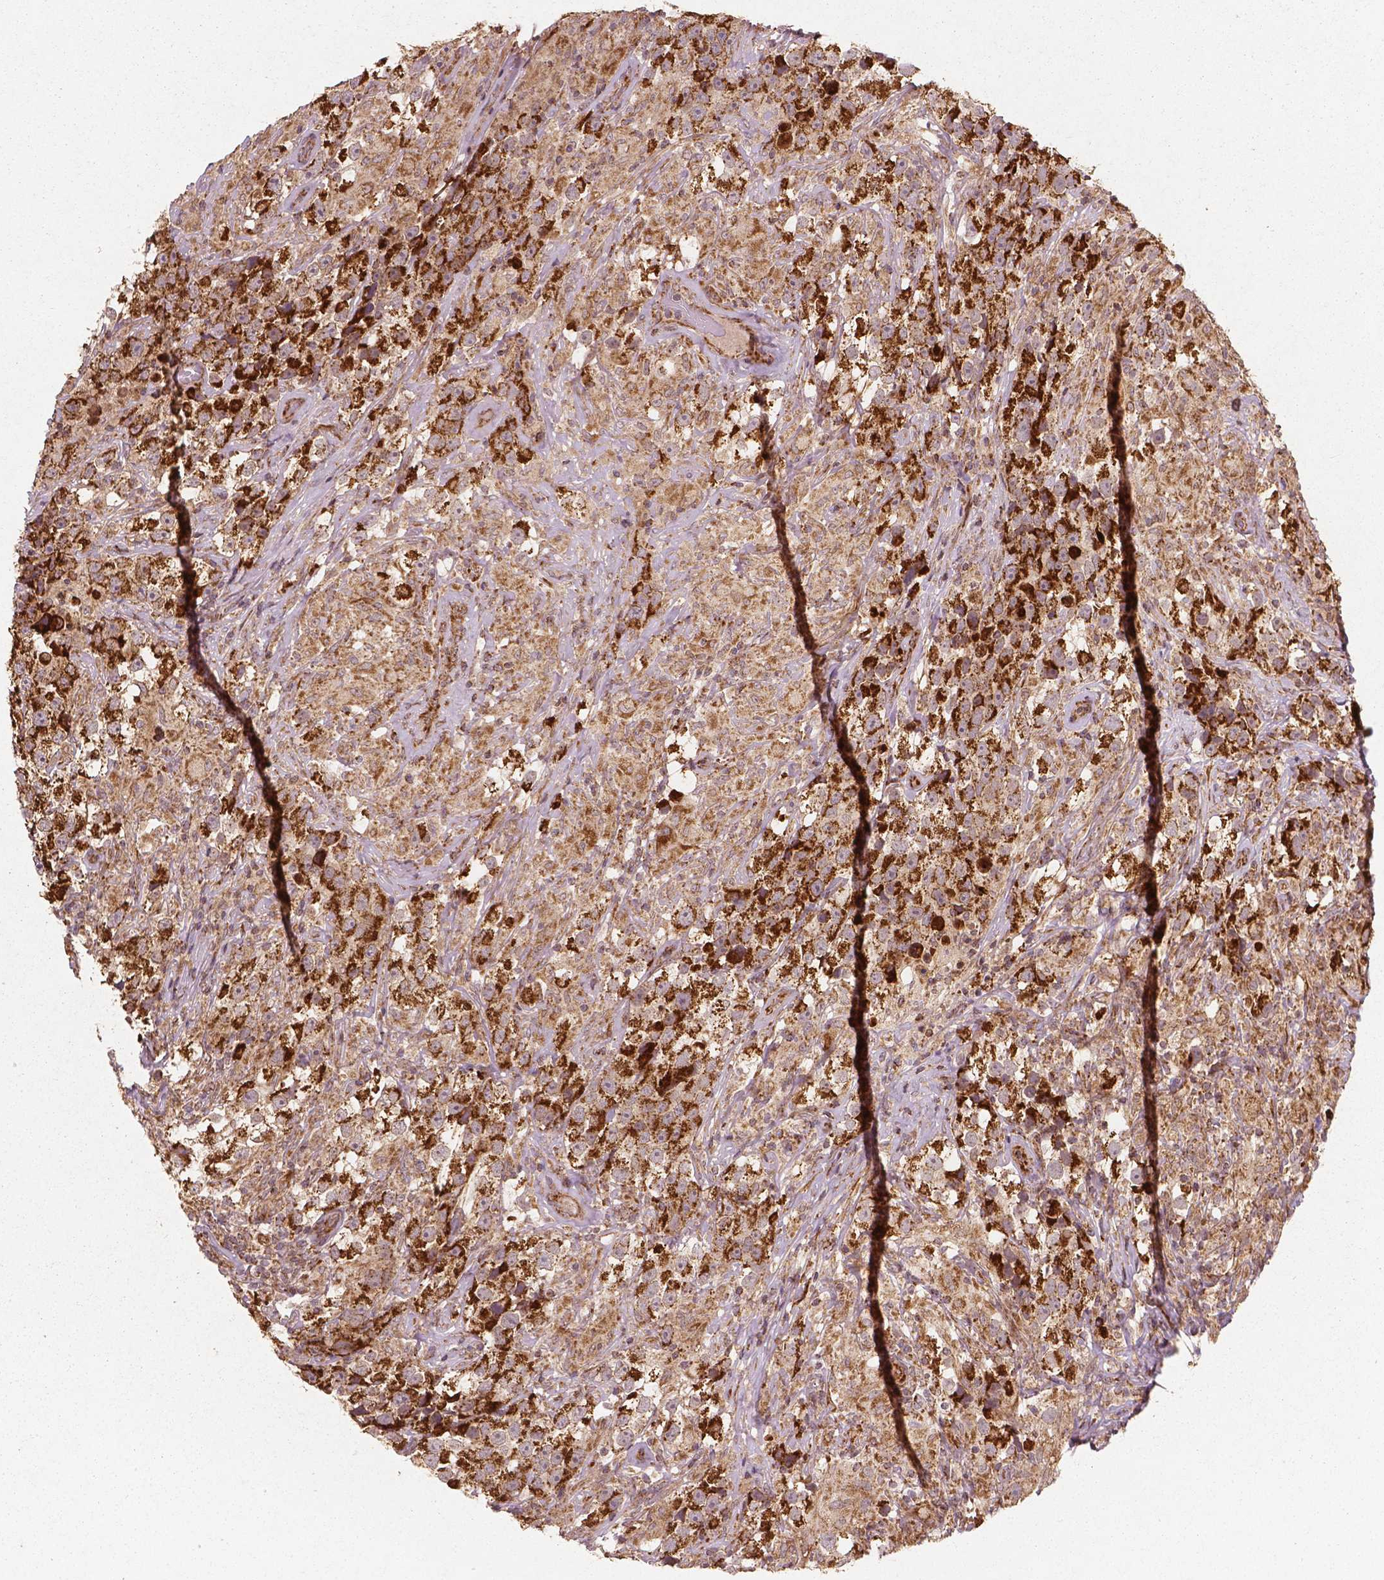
{"staining": {"intensity": "moderate", "quantity": ">75%", "location": "cytoplasmic/membranous"}, "tissue": "testis cancer", "cell_type": "Tumor cells", "image_type": "cancer", "snomed": [{"axis": "morphology", "description": "Seminoma, NOS"}, {"axis": "topography", "description": "Testis"}], "caption": "Immunohistochemistry (IHC) (DAB) staining of human testis seminoma reveals moderate cytoplasmic/membranous protein staining in approximately >75% of tumor cells.", "gene": "PGAM5", "patient": {"sex": "male", "age": 46}}